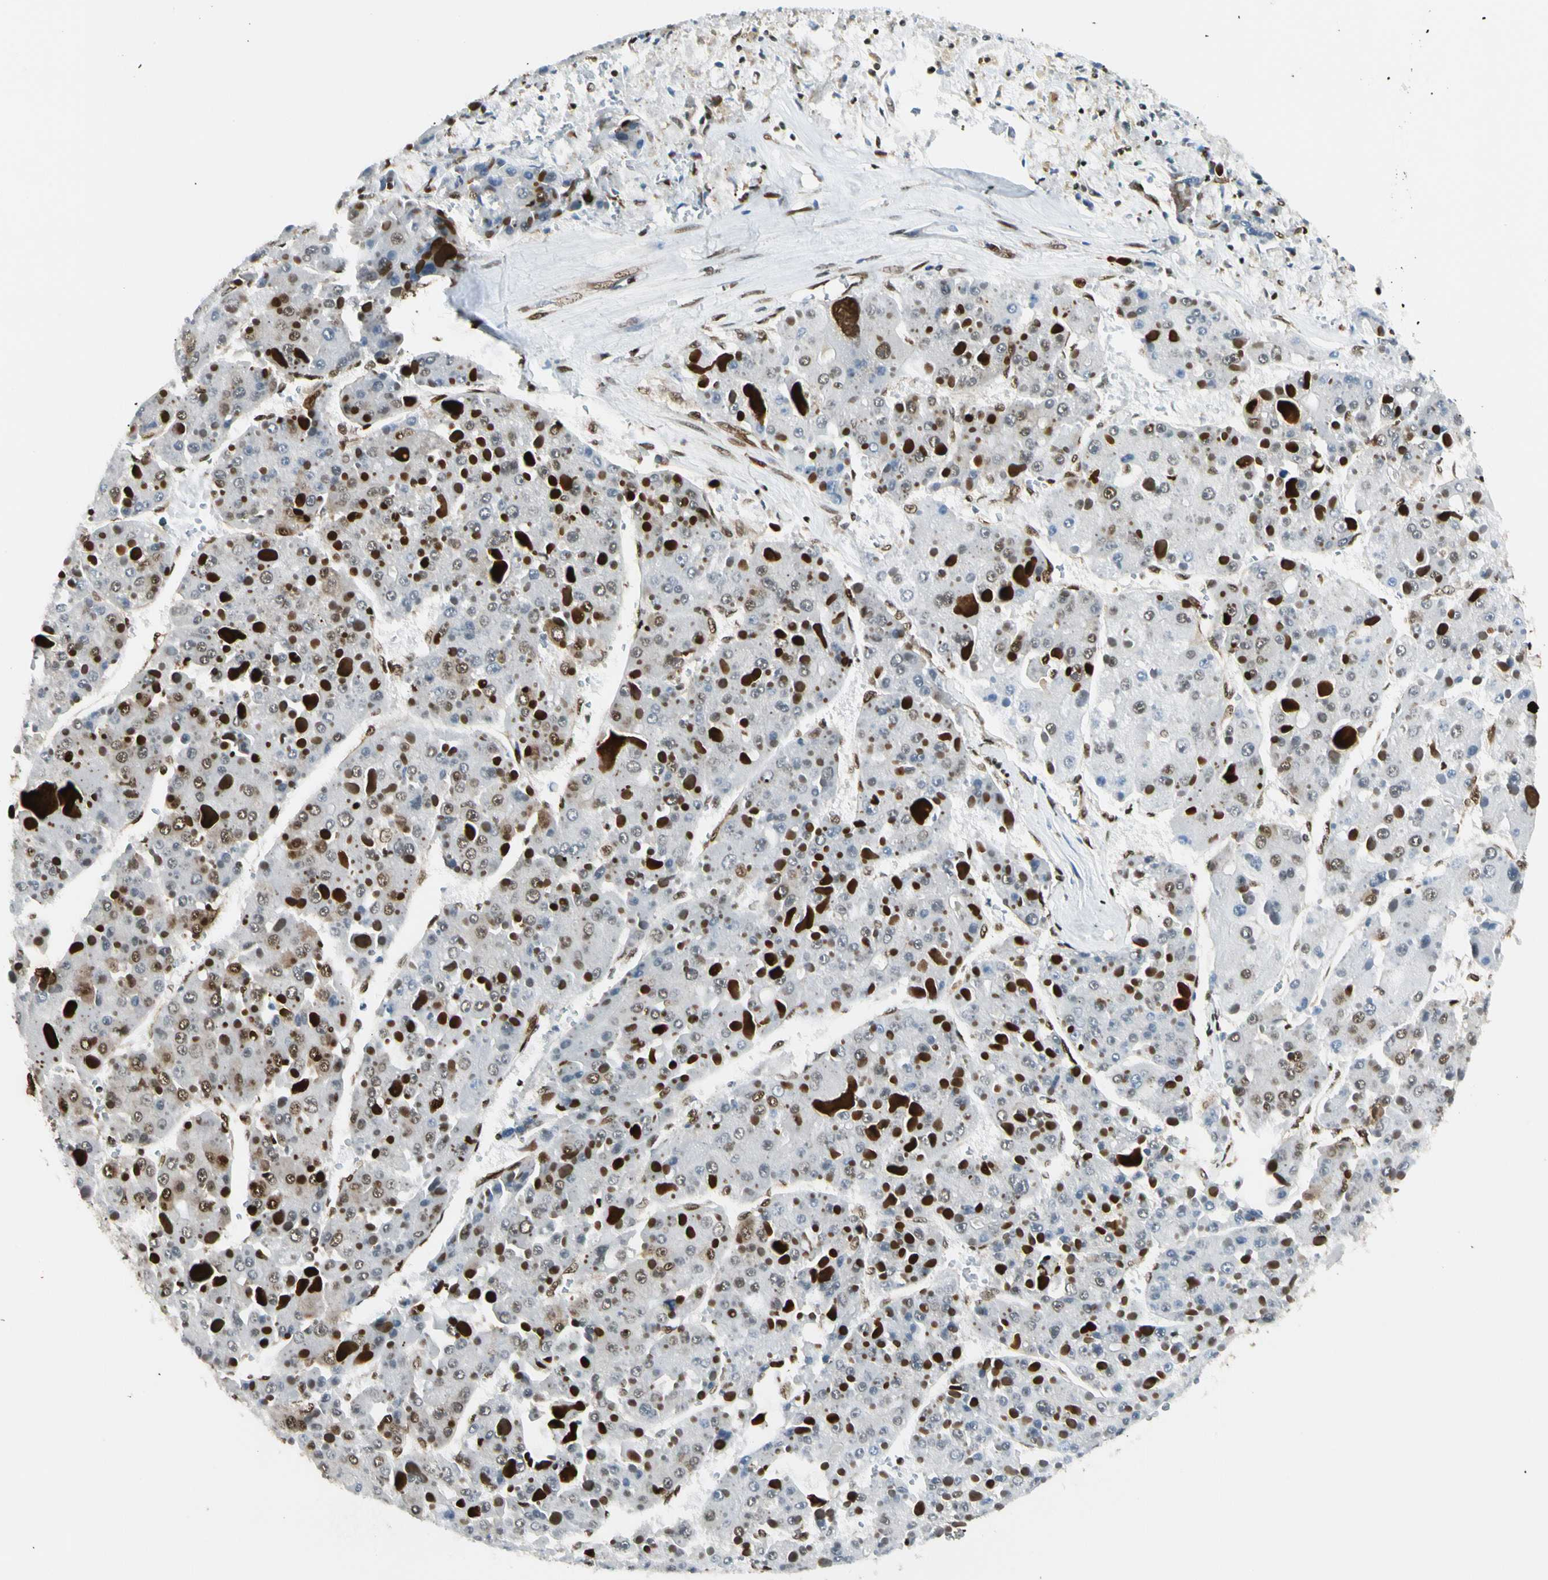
{"staining": {"intensity": "moderate", "quantity": "25%-75%", "location": "cytoplasmic/membranous,nuclear"}, "tissue": "liver cancer", "cell_type": "Tumor cells", "image_type": "cancer", "snomed": [{"axis": "morphology", "description": "Carcinoma, Hepatocellular, NOS"}, {"axis": "topography", "description": "Liver"}], "caption": "IHC of human liver cancer (hepatocellular carcinoma) demonstrates medium levels of moderate cytoplasmic/membranous and nuclear positivity in about 25%-75% of tumor cells. (DAB IHC with brightfield microscopy, high magnification).", "gene": "FUS", "patient": {"sex": "female", "age": 73}}